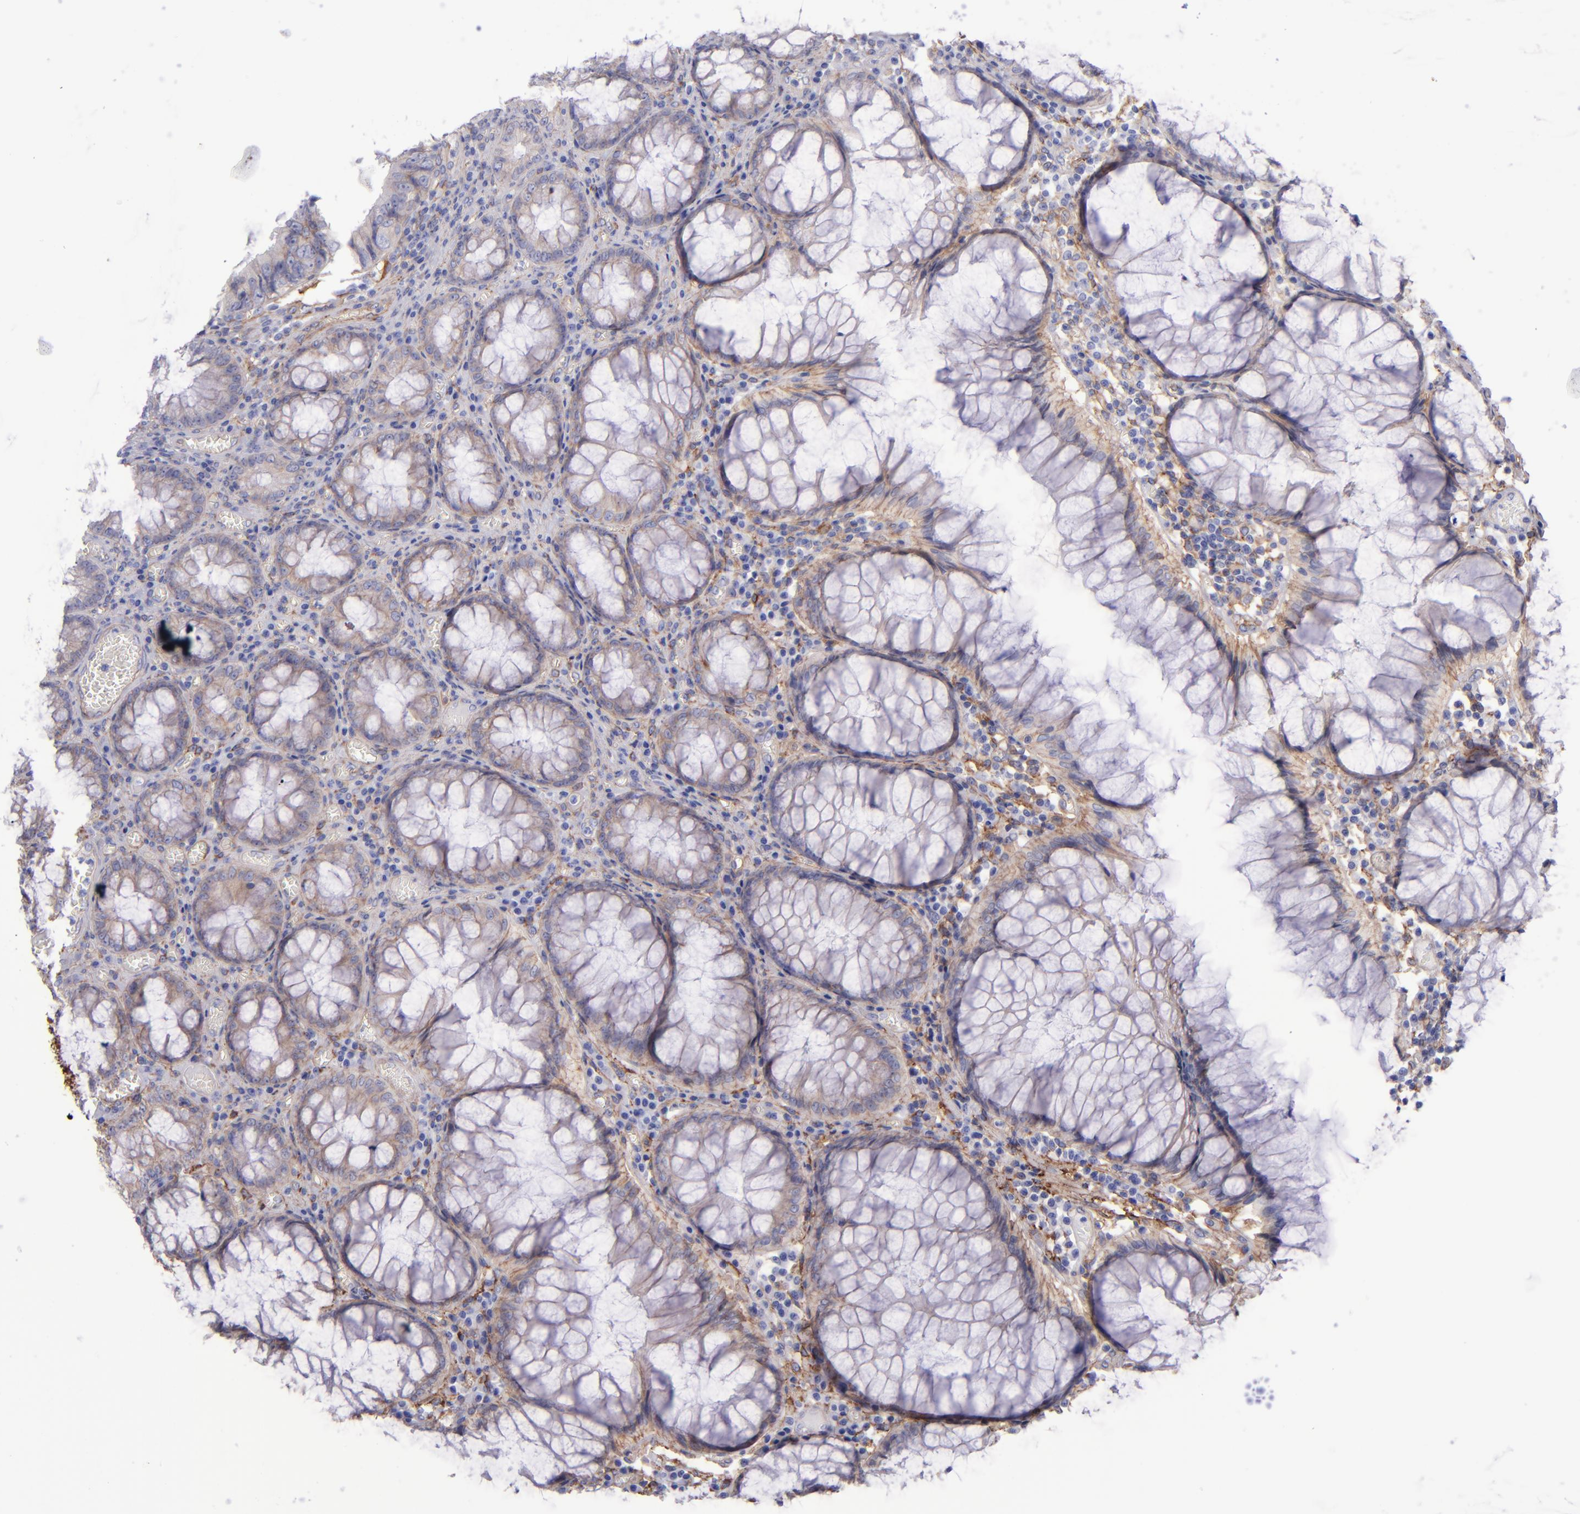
{"staining": {"intensity": "weak", "quantity": ">75%", "location": "cytoplasmic/membranous"}, "tissue": "colorectal cancer", "cell_type": "Tumor cells", "image_type": "cancer", "snomed": [{"axis": "morphology", "description": "Adenocarcinoma, NOS"}, {"axis": "topography", "description": "Rectum"}], "caption": "Immunohistochemistry micrograph of human colorectal cancer (adenocarcinoma) stained for a protein (brown), which displays low levels of weak cytoplasmic/membranous staining in approximately >75% of tumor cells.", "gene": "ITGAV", "patient": {"sex": "female", "age": 98}}